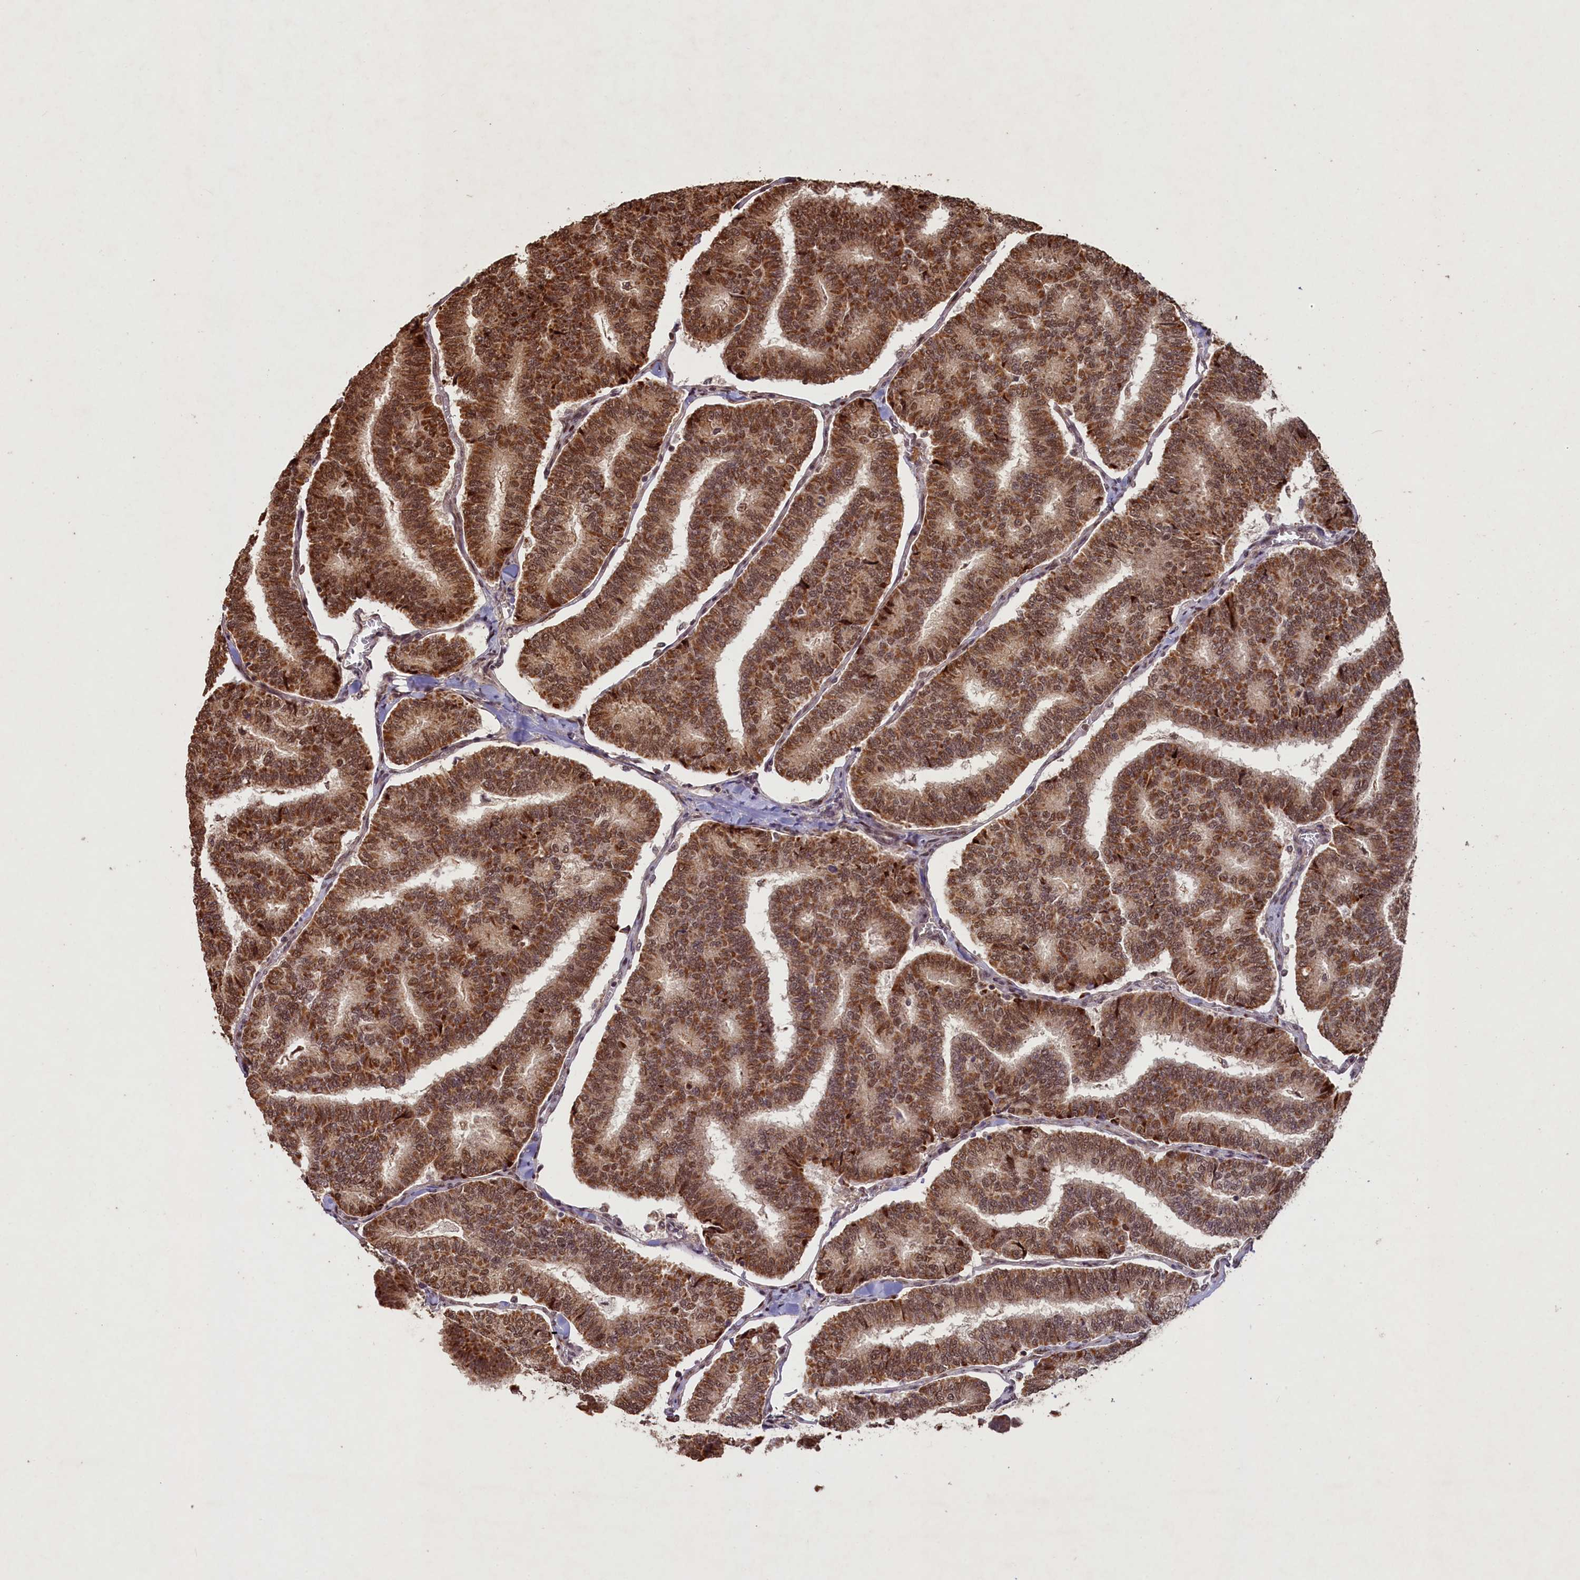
{"staining": {"intensity": "moderate", "quantity": ">75%", "location": "cytoplasmic/membranous,nuclear"}, "tissue": "thyroid cancer", "cell_type": "Tumor cells", "image_type": "cancer", "snomed": [{"axis": "morphology", "description": "Papillary adenocarcinoma, NOS"}, {"axis": "topography", "description": "Thyroid gland"}], "caption": "Immunohistochemistry (IHC) (DAB) staining of human thyroid papillary adenocarcinoma reveals moderate cytoplasmic/membranous and nuclear protein expression in approximately >75% of tumor cells. The protein of interest is shown in brown color, while the nuclei are stained blue.", "gene": "SHPRH", "patient": {"sex": "female", "age": 35}}